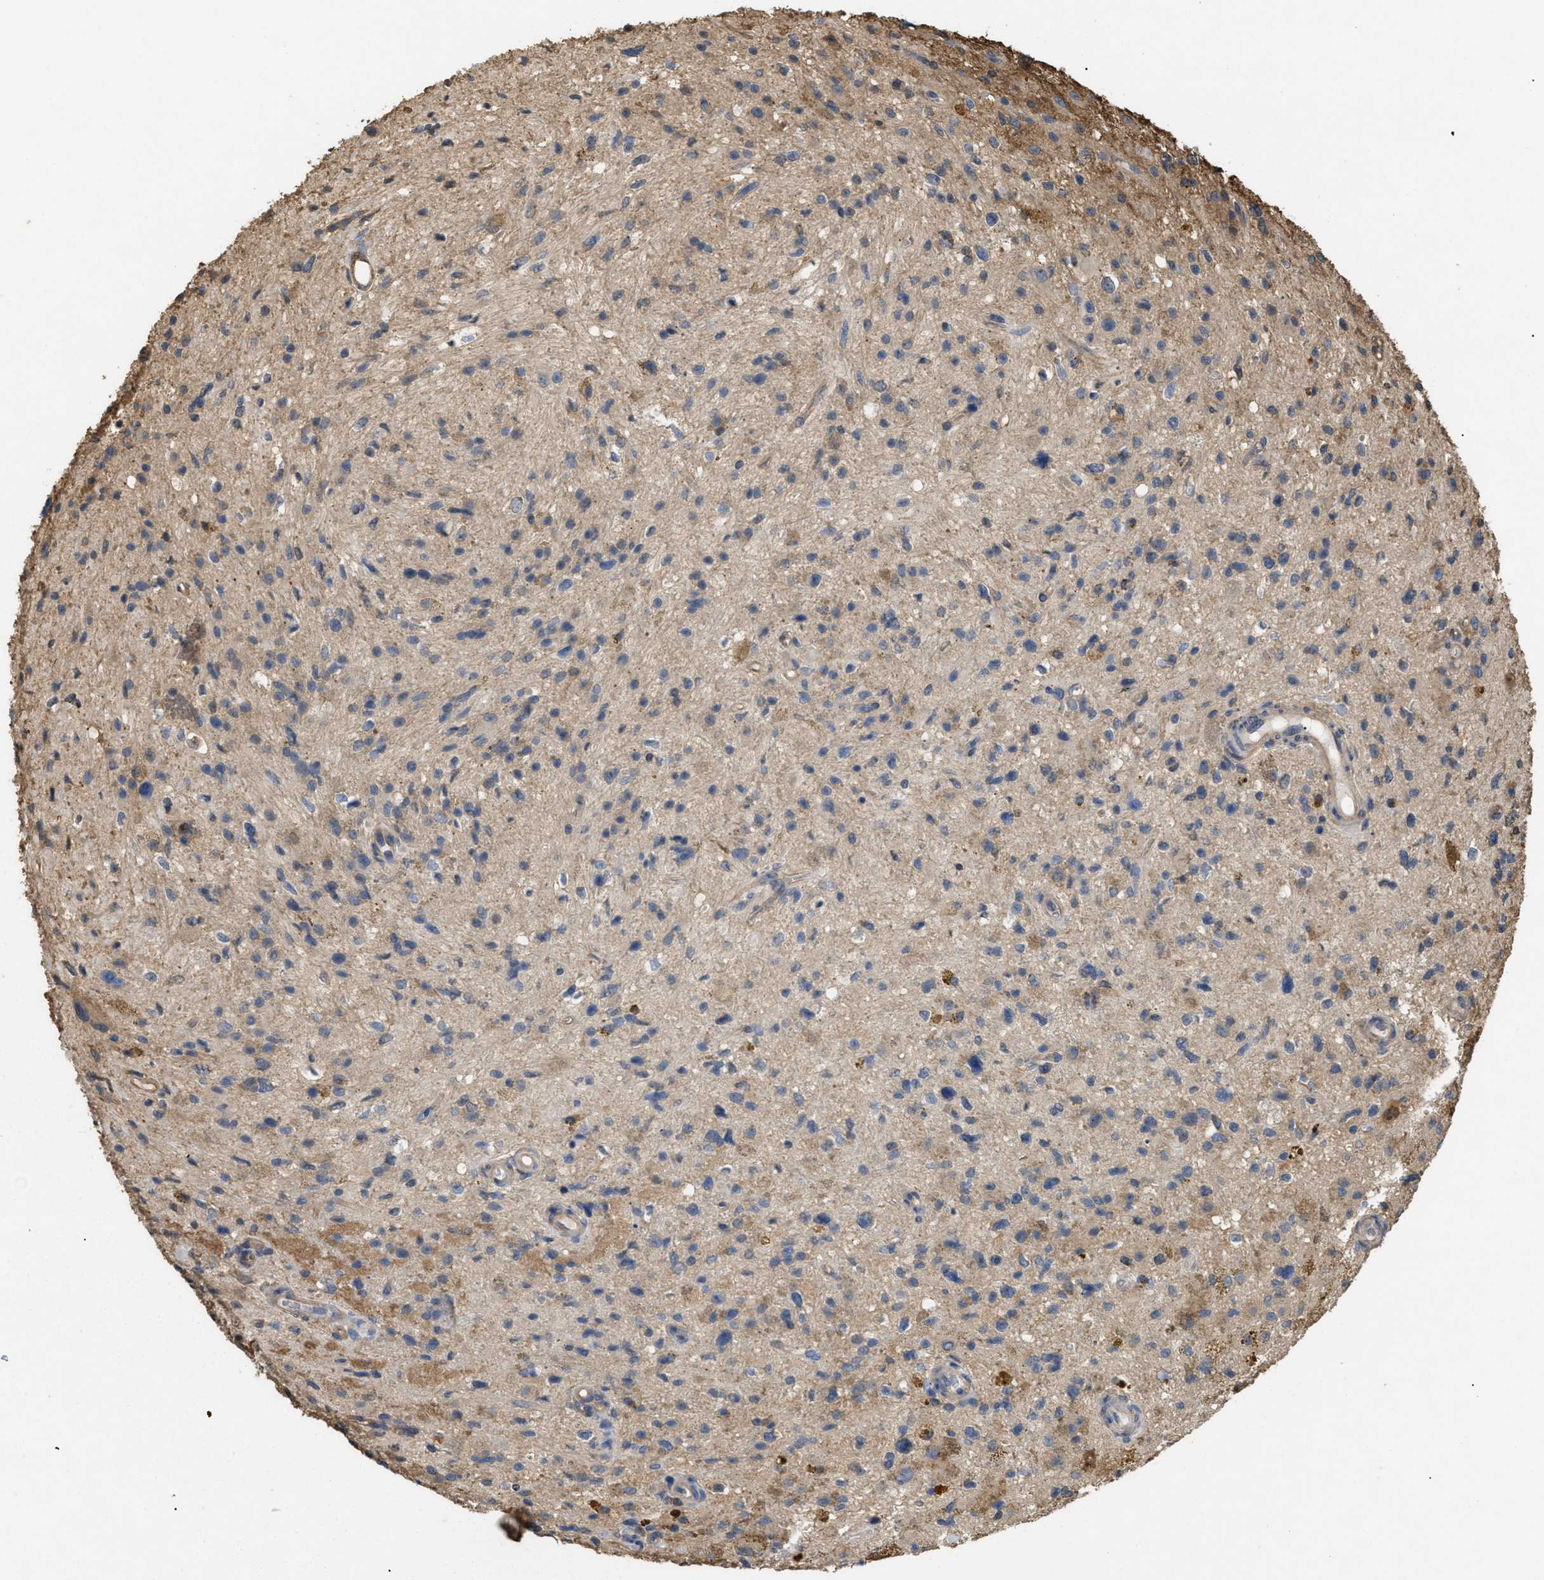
{"staining": {"intensity": "weak", "quantity": "<25%", "location": "cytoplasmic/membranous"}, "tissue": "glioma", "cell_type": "Tumor cells", "image_type": "cancer", "snomed": [{"axis": "morphology", "description": "Glioma, malignant, High grade"}, {"axis": "topography", "description": "Brain"}], "caption": "An immunohistochemistry histopathology image of malignant high-grade glioma is shown. There is no staining in tumor cells of malignant high-grade glioma.", "gene": "CALM1", "patient": {"sex": "male", "age": 33}}